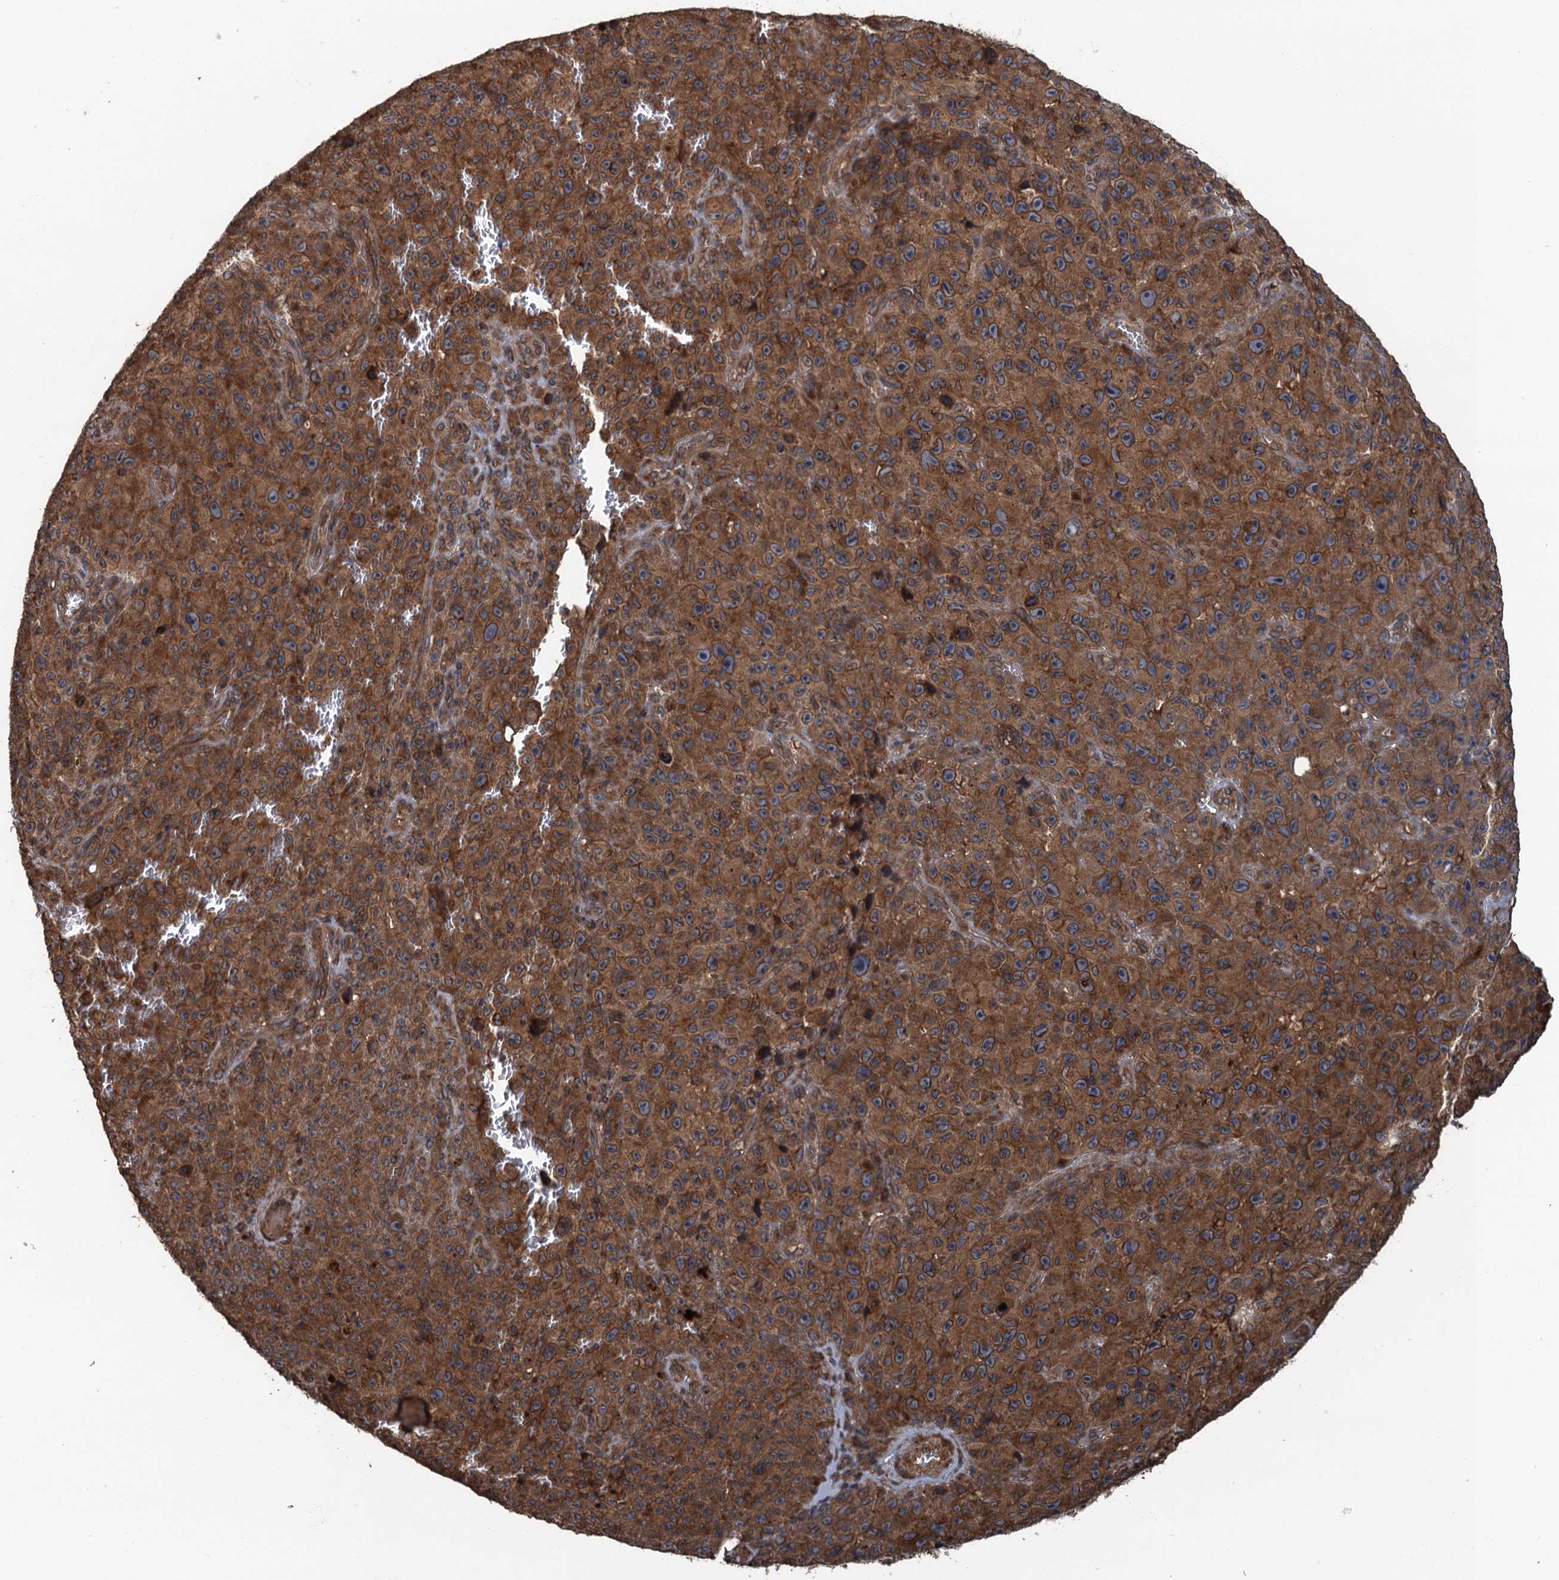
{"staining": {"intensity": "strong", "quantity": ">75%", "location": "cytoplasmic/membranous"}, "tissue": "melanoma", "cell_type": "Tumor cells", "image_type": "cancer", "snomed": [{"axis": "morphology", "description": "Malignant melanoma, NOS"}, {"axis": "topography", "description": "Skin"}], "caption": "High-power microscopy captured an IHC micrograph of melanoma, revealing strong cytoplasmic/membranous expression in about >75% of tumor cells.", "gene": "GLE1", "patient": {"sex": "female", "age": 82}}